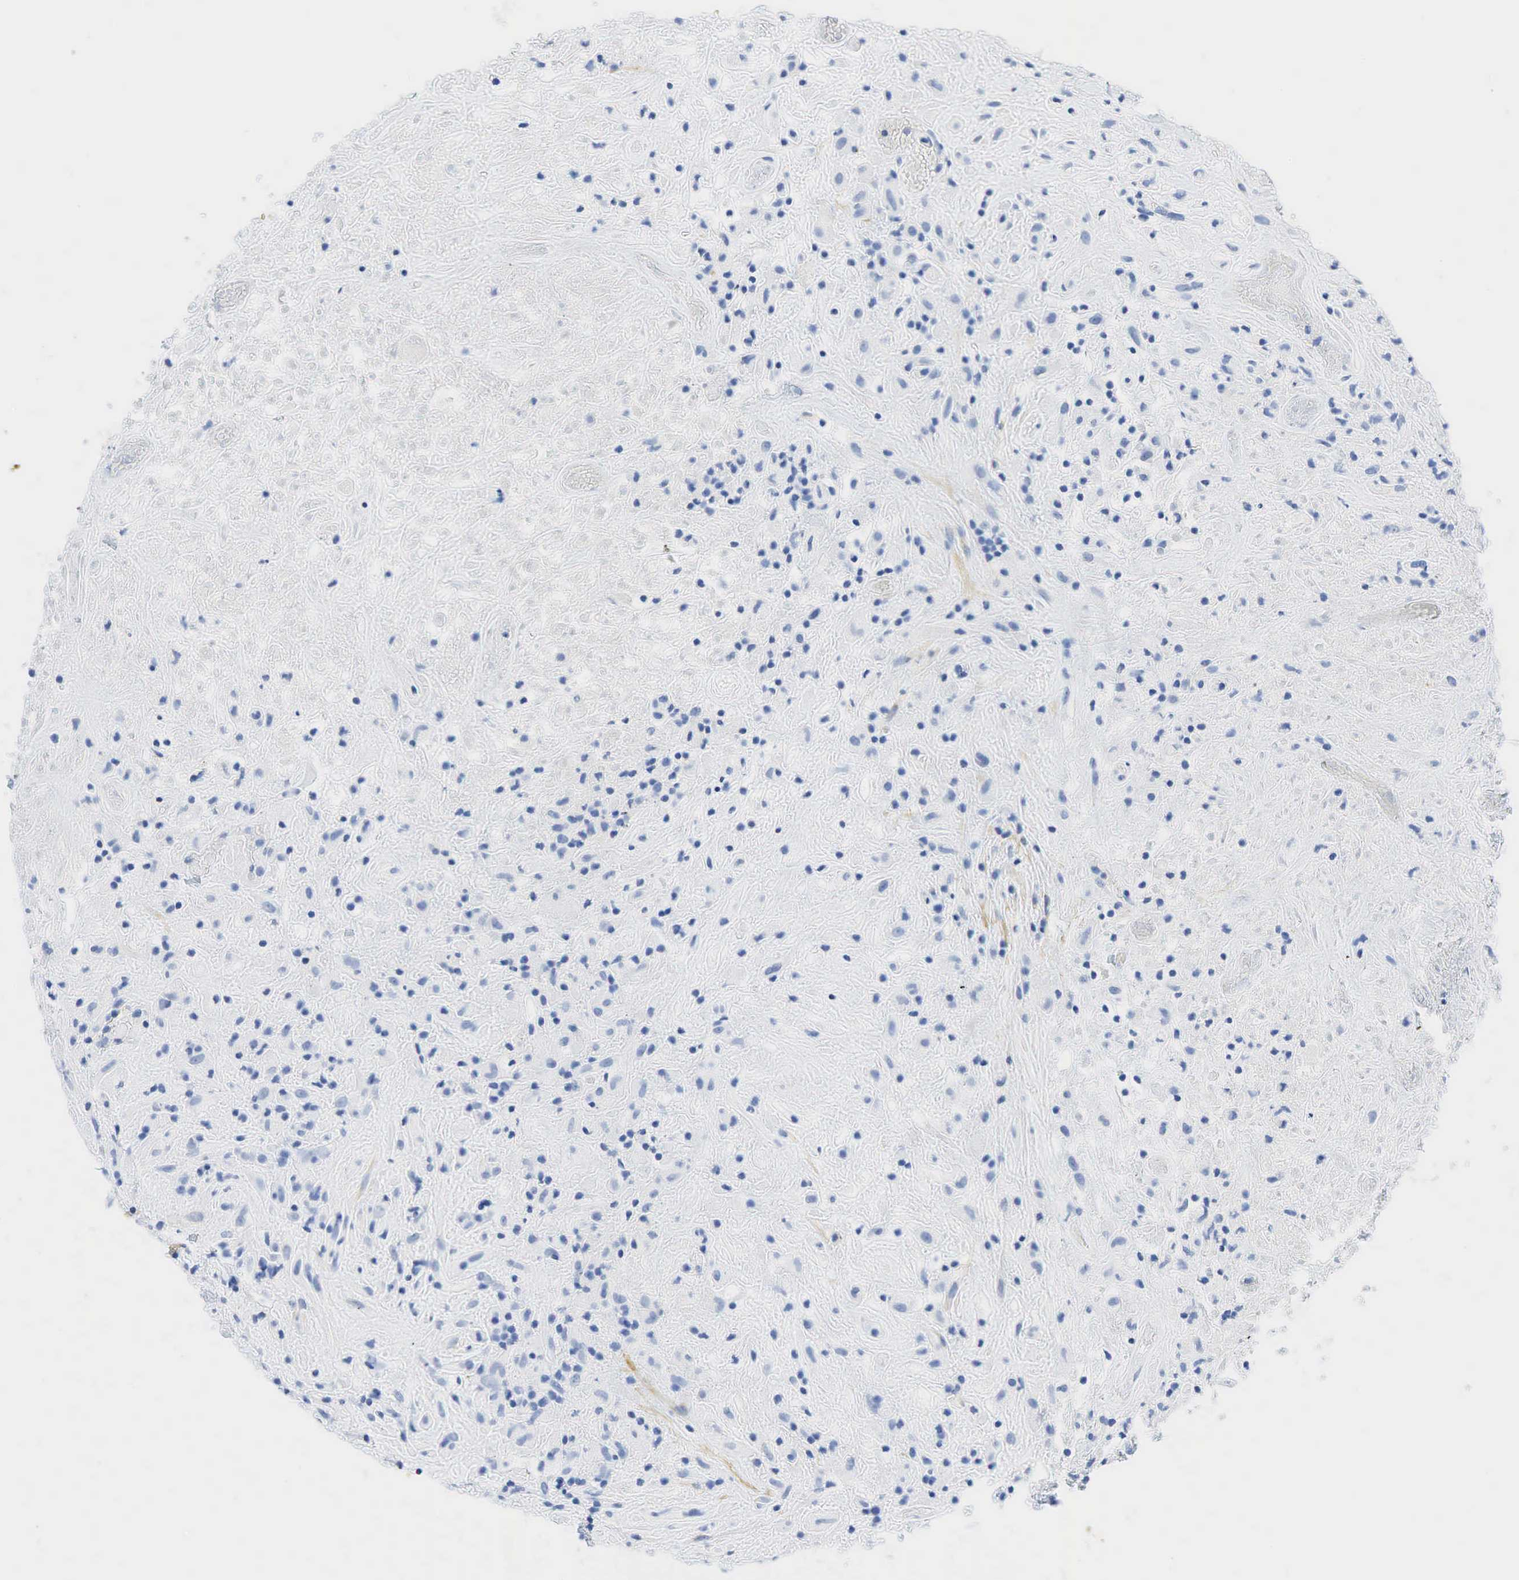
{"staining": {"intensity": "negative", "quantity": "none", "location": "none"}, "tissue": "lymphoma", "cell_type": "Tumor cells", "image_type": "cancer", "snomed": [{"axis": "morphology", "description": "Hodgkin's disease, NOS"}, {"axis": "topography", "description": "Lymph node"}], "caption": "Tumor cells show no significant protein positivity in Hodgkin's disease. (DAB immunohistochemistry (IHC), high magnification).", "gene": "ACTA1", "patient": {"sex": "male", "age": 46}}